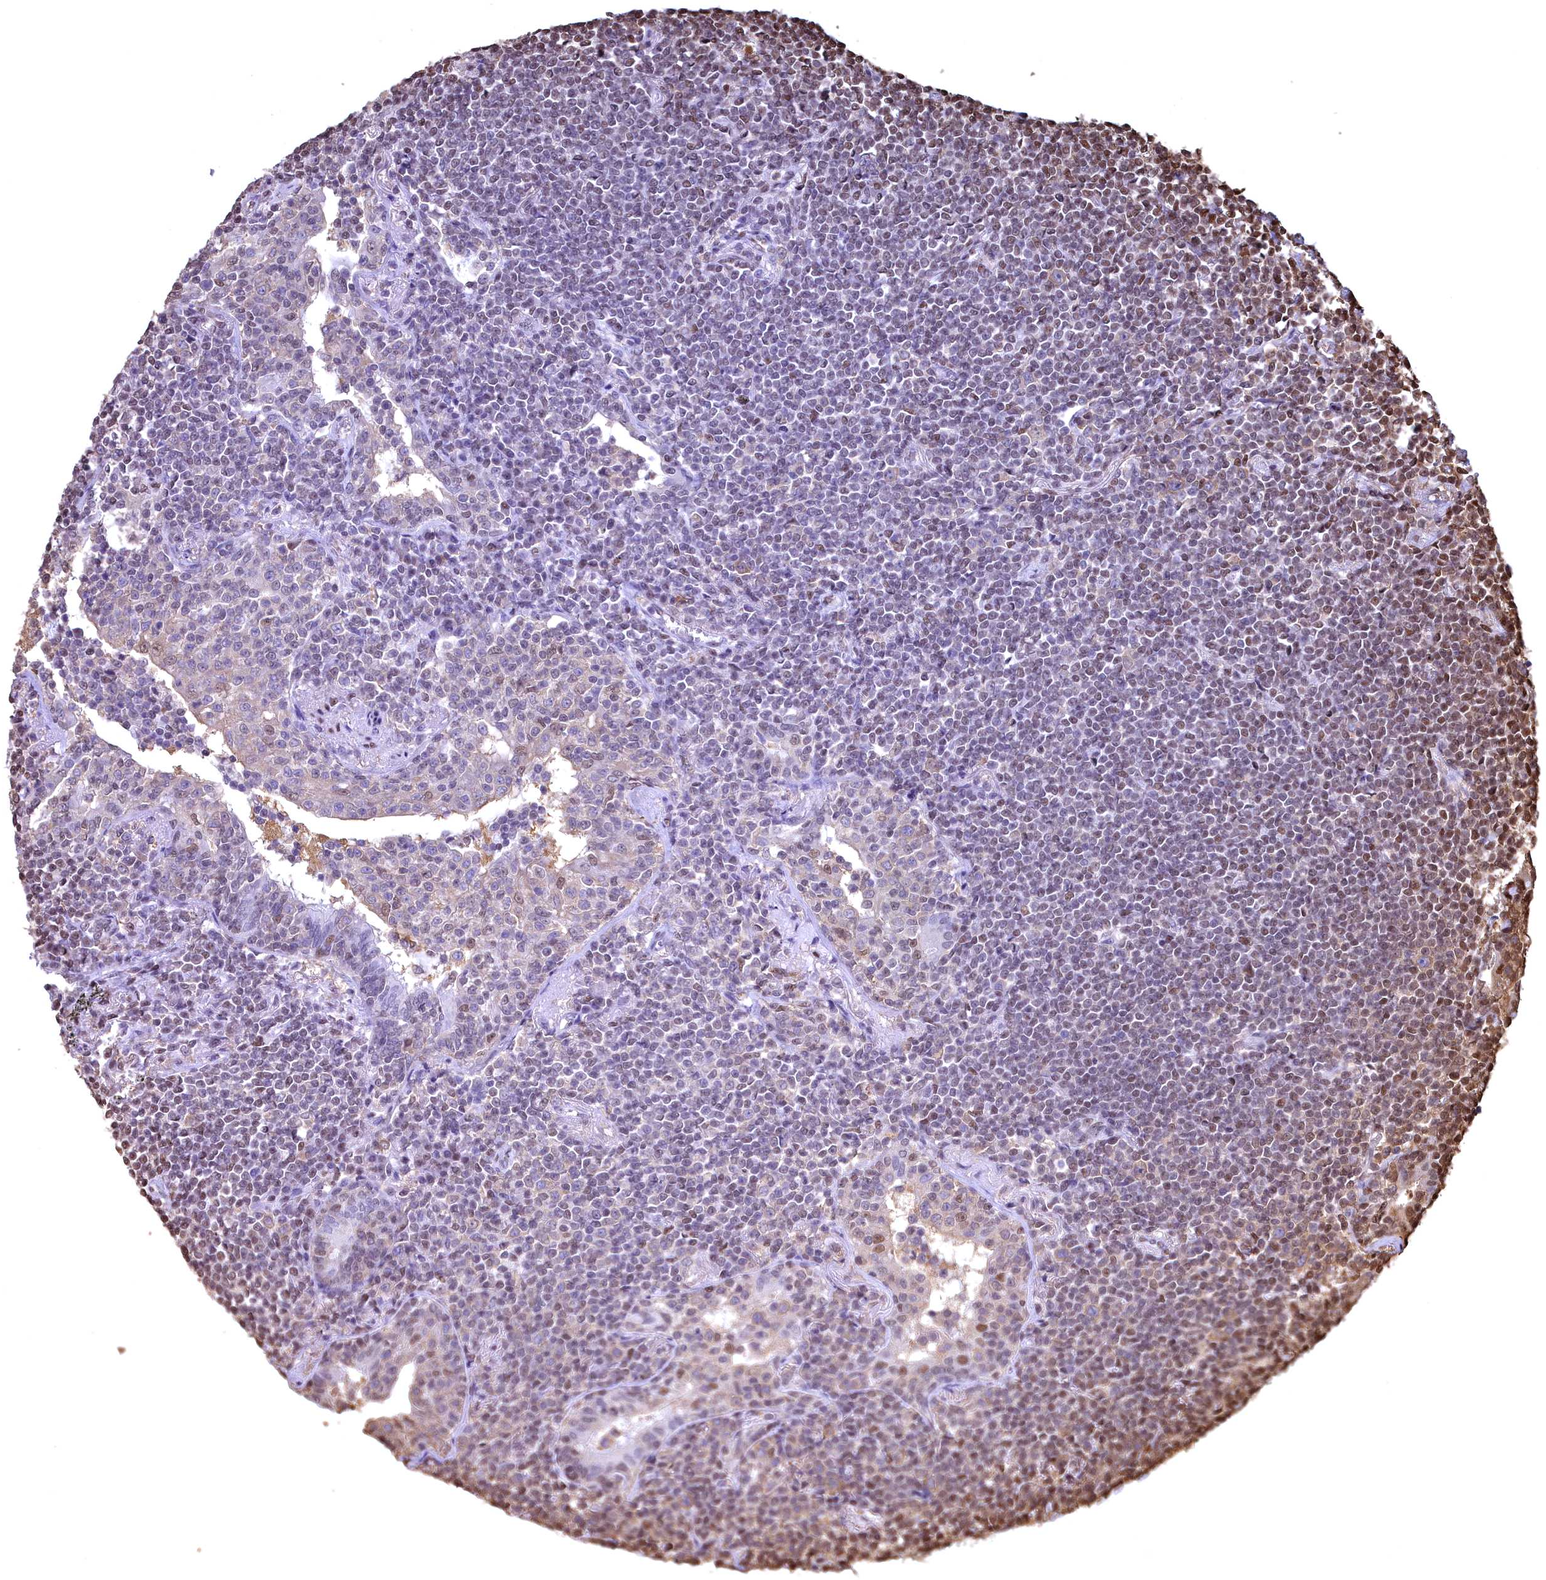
{"staining": {"intensity": "negative", "quantity": "none", "location": "none"}, "tissue": "lymphoma", "cell_type": "Tumor cells", "image_type": "cancer", "snomed": [{"axis": "morphology", "description": "Malignant lymphoma, non-Hodgkin's type, Low grade"}, {"axis": "topography", "description": "Lung"}], "caption": "Lymphoma stained for a protein using IHC shows no positivity tumor cells.", "gene": "GAPDH", "patient": {"sex": "female", "age": 71}}